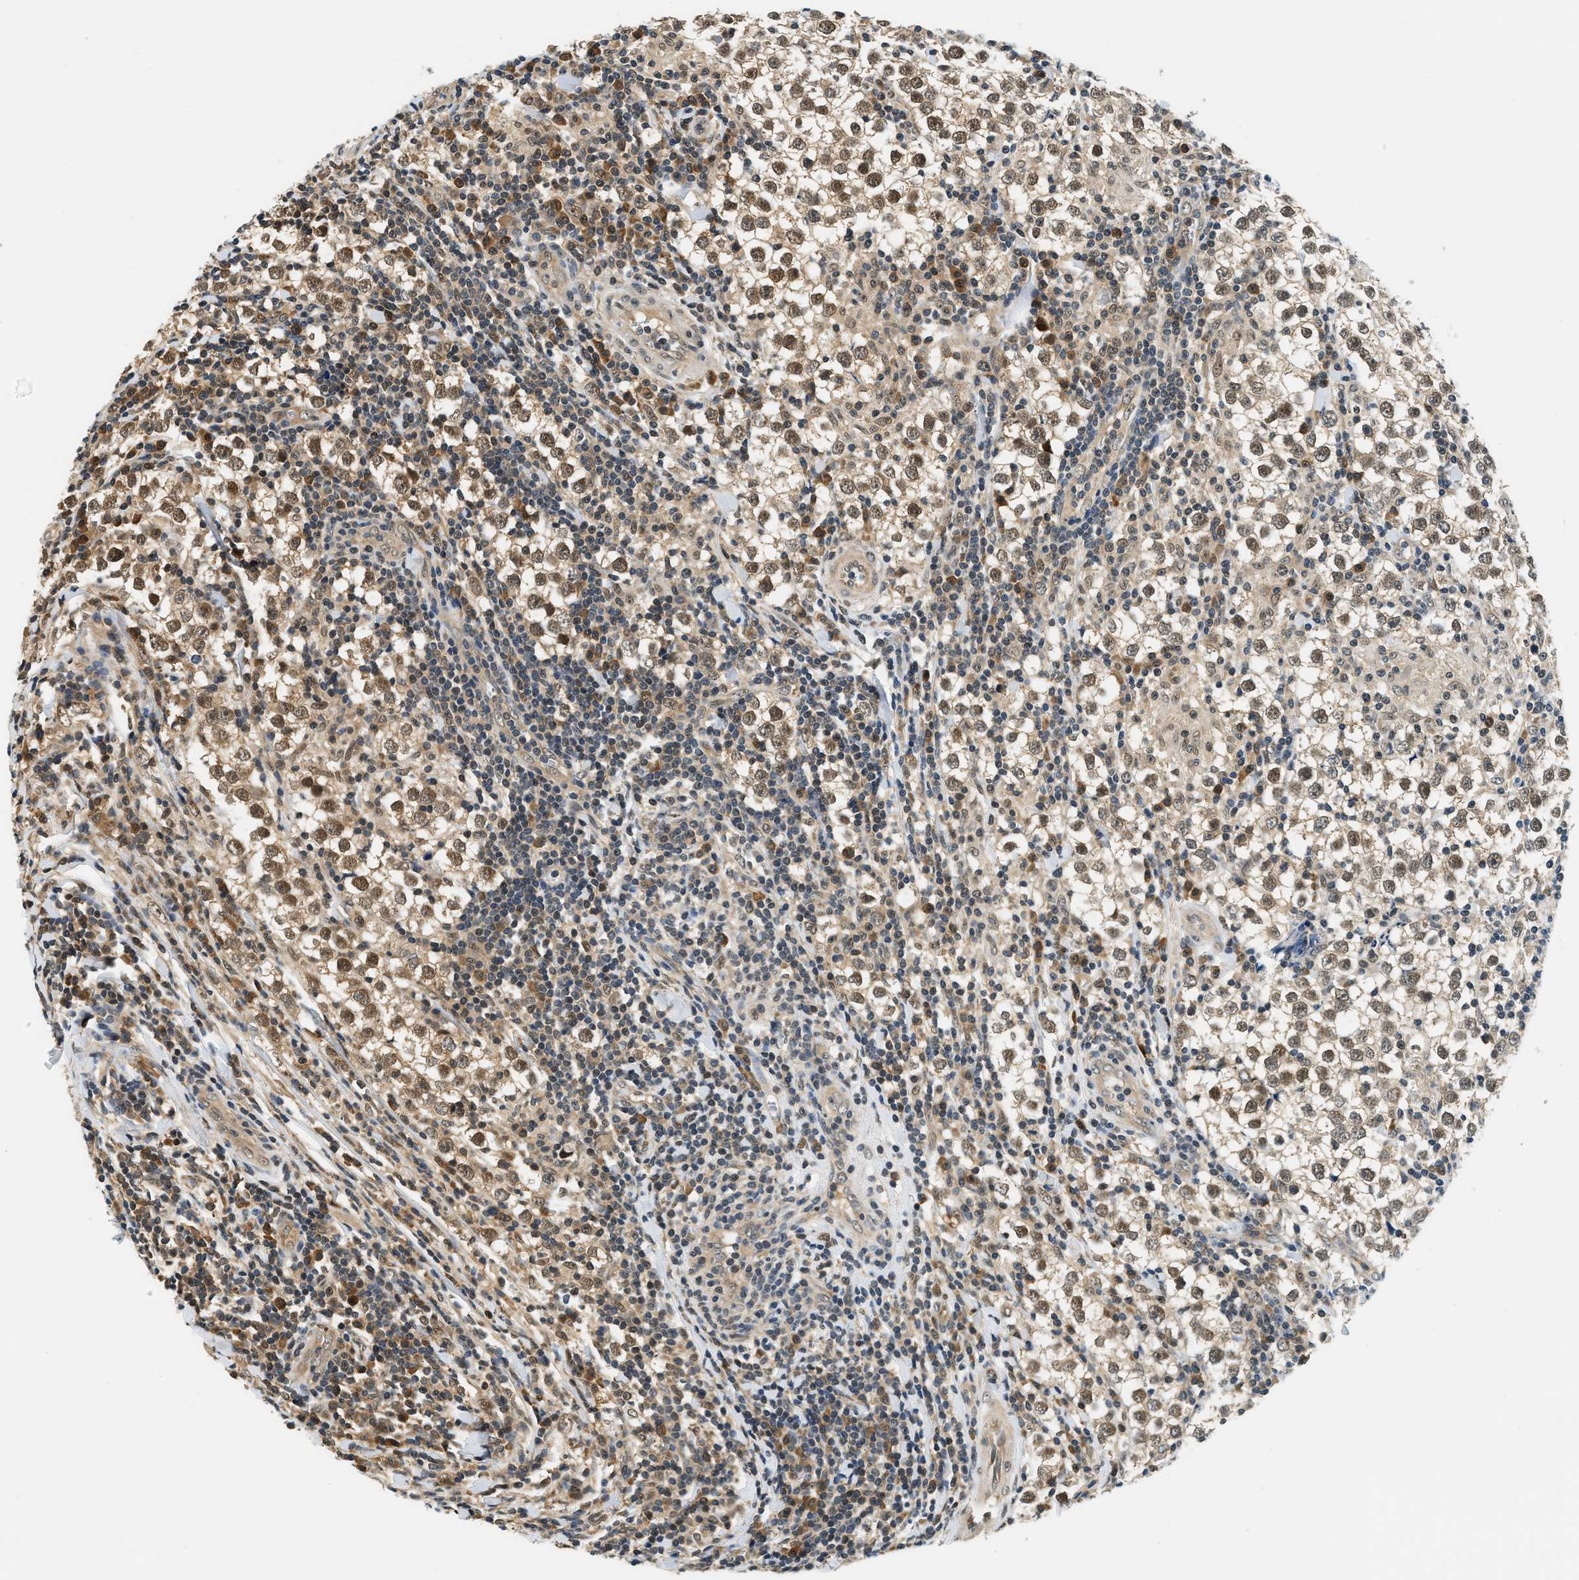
{"staining": {"intensity": "strong", "quantity": ">75%", "location": "cytoplasmic/membranous,nuclear"}, "tissue": "testis cancer", "cell_type": "Tumor cells", "image_type": "cancer", "snomed": [{"axis": "morphology", "description": "Seminoma, NOS"}, {"axis": "morphology", "description": "Carcinoma, Embryonal, NOS"}, {"axis": "topography", "description": "Testis"}], "caption": "DAB immunohistochemical staining of human testis cancer (seminoma) shows strong cytoplasmic/membranous and nuclear protein staining in approximately >75% of tumor cells. (IHC, brightfield microscopy, high magnification).", "gene": "PSMD3", "patient": {"sex": "male", "age": 52}}